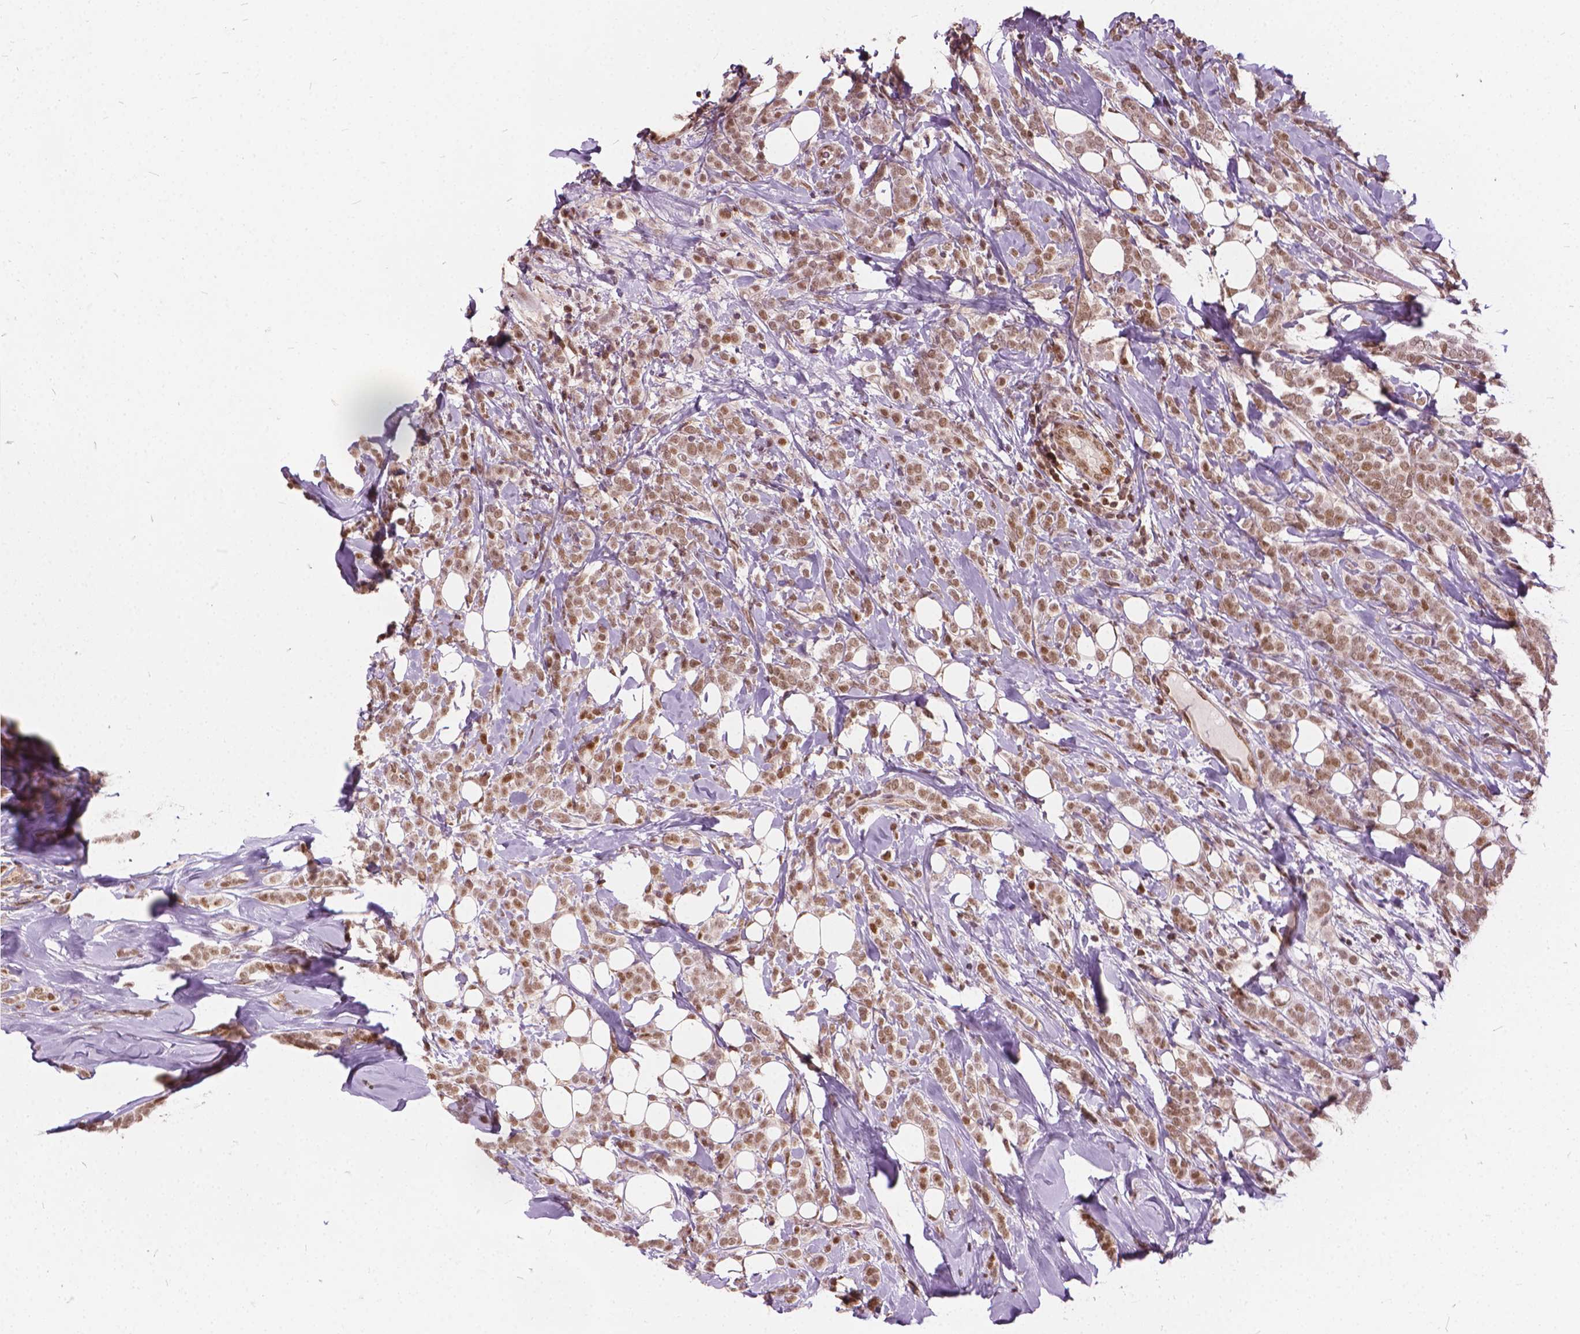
{"staining": {"intensity": "moderate", "quantity": ">75%", "location": "nuclear"}, "tissue": "breast cancer", "cell_type": "Tumor cells", "image_type": "cancer", "snomed": [{"axis": "morphology", "description": "Lobular carcinoma"}, {"axis": "topography", "description": "Breast"}], "caption": "Breast lobular carcinoma stained with IHC exhibits moderate nuclear staining in approximately >75% of tumor cells.", "gene": "STAT5B", "patient": {"sex": "female", "age": 49}}